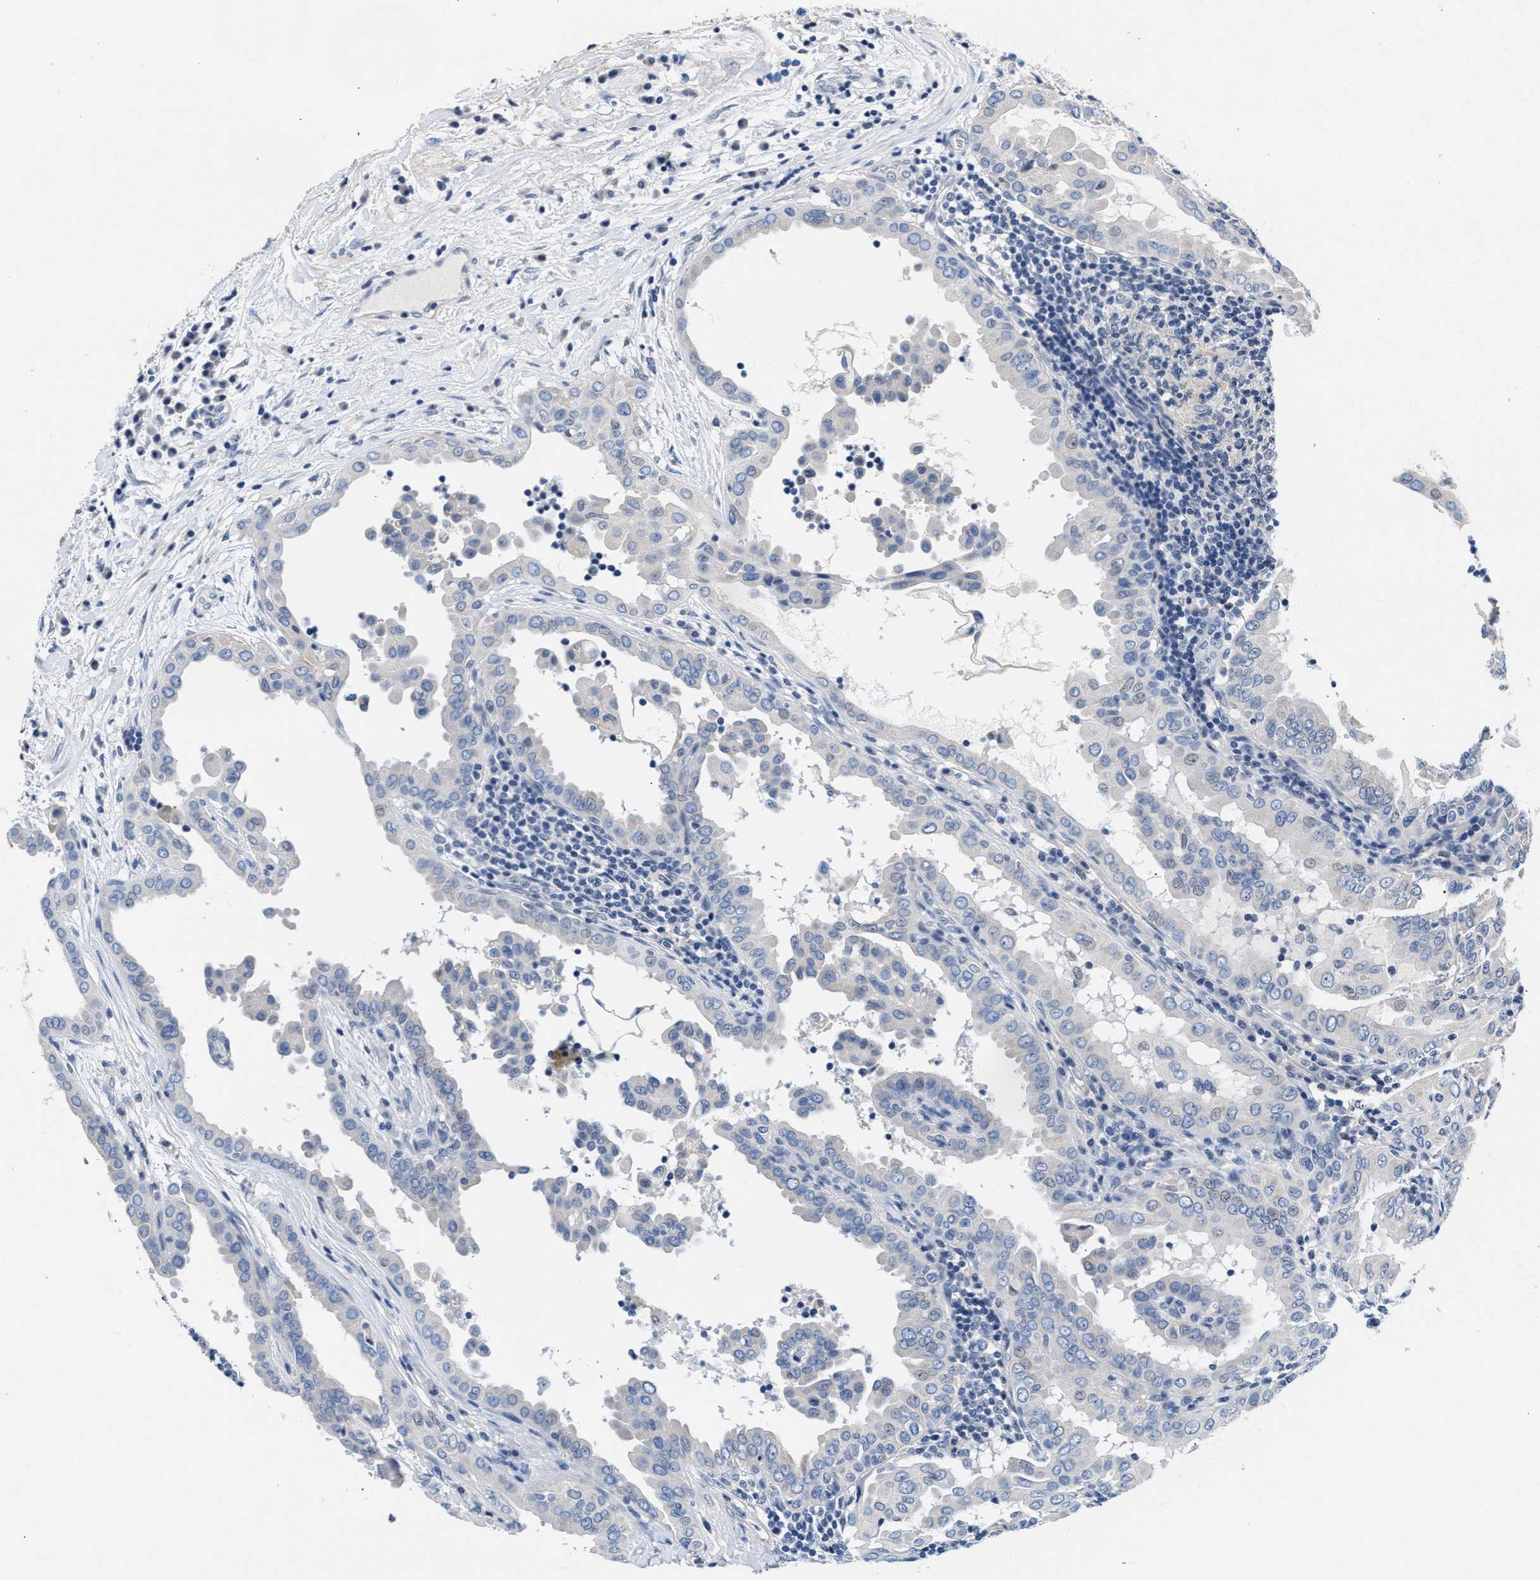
{"staining": {"intensity": "negative", "quantity": "none", "location": "none"}, "tissue": "thyroid cancer", "cell_type": "Tumor cells", "image_type": "cancer", "snomed": [{"axis": "morphology", "description": "Papillary adenocarcinoma, NOS"}, {"axis": "topography", "description": "Thyroid gland"}], "caption": "Immunohistochemistry of human papillary adenocarcinoma (thyroid) reveals no expression in tumor cells.", "gene": "MYH3", "patient": {"sex": "male", "age": 33}}